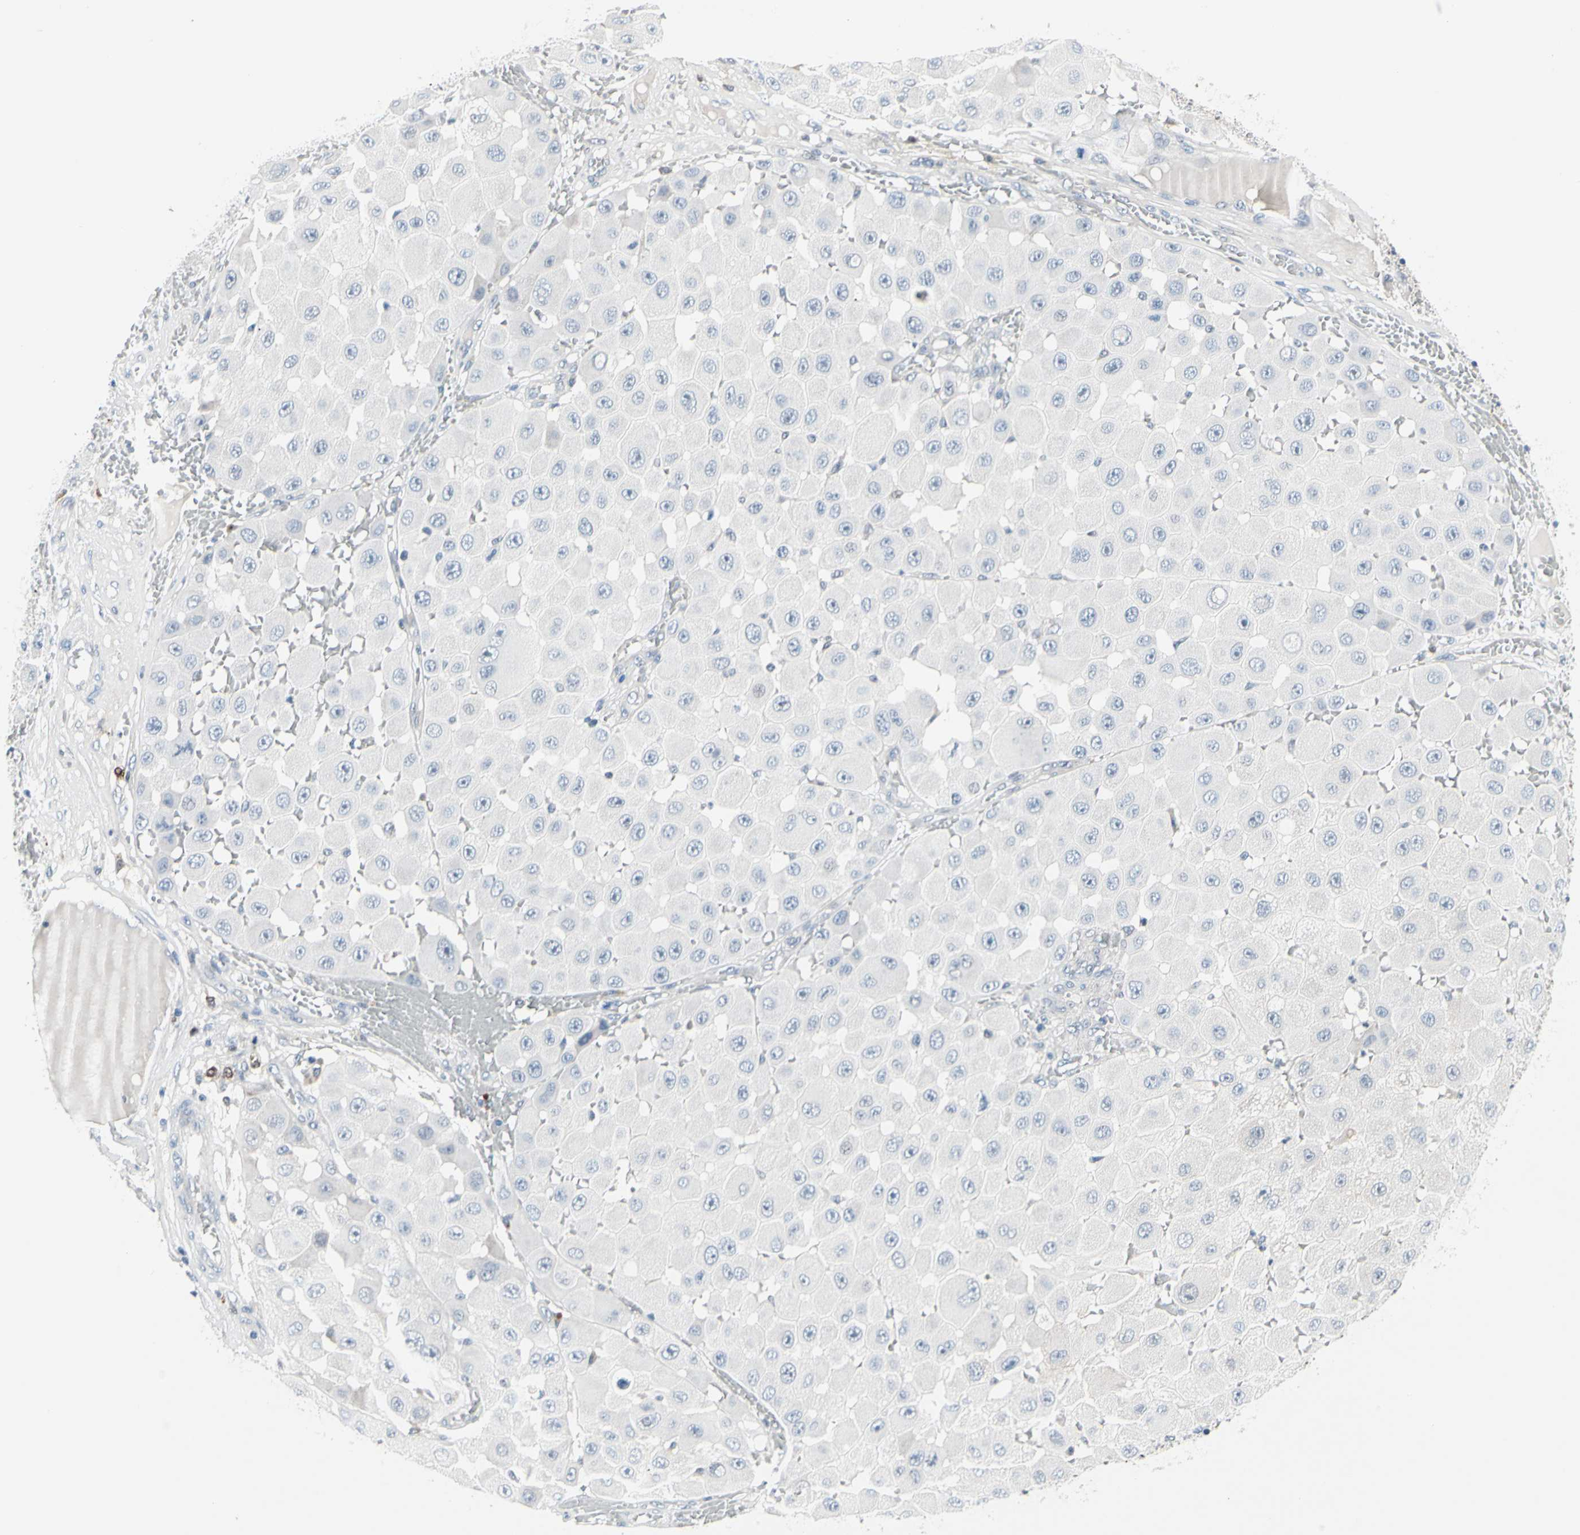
{"staining": {"intensity": "negative", "quantity": "none", "location": "none"}, "tissue": "melanoma", "cell_type": "Tumor cells", "image_type": "cancer", "snomed": [{"axis": "morphology", "description": "Malignant melanoma, NOS"}, {"axis": "topography", "description": "Skin"}], "caption": "Melanoma was stained to show a protein in brown. There is no significant staining in tumor cells.", "gene": "TXN", "patient": {"sex": "female", "age": 81}}